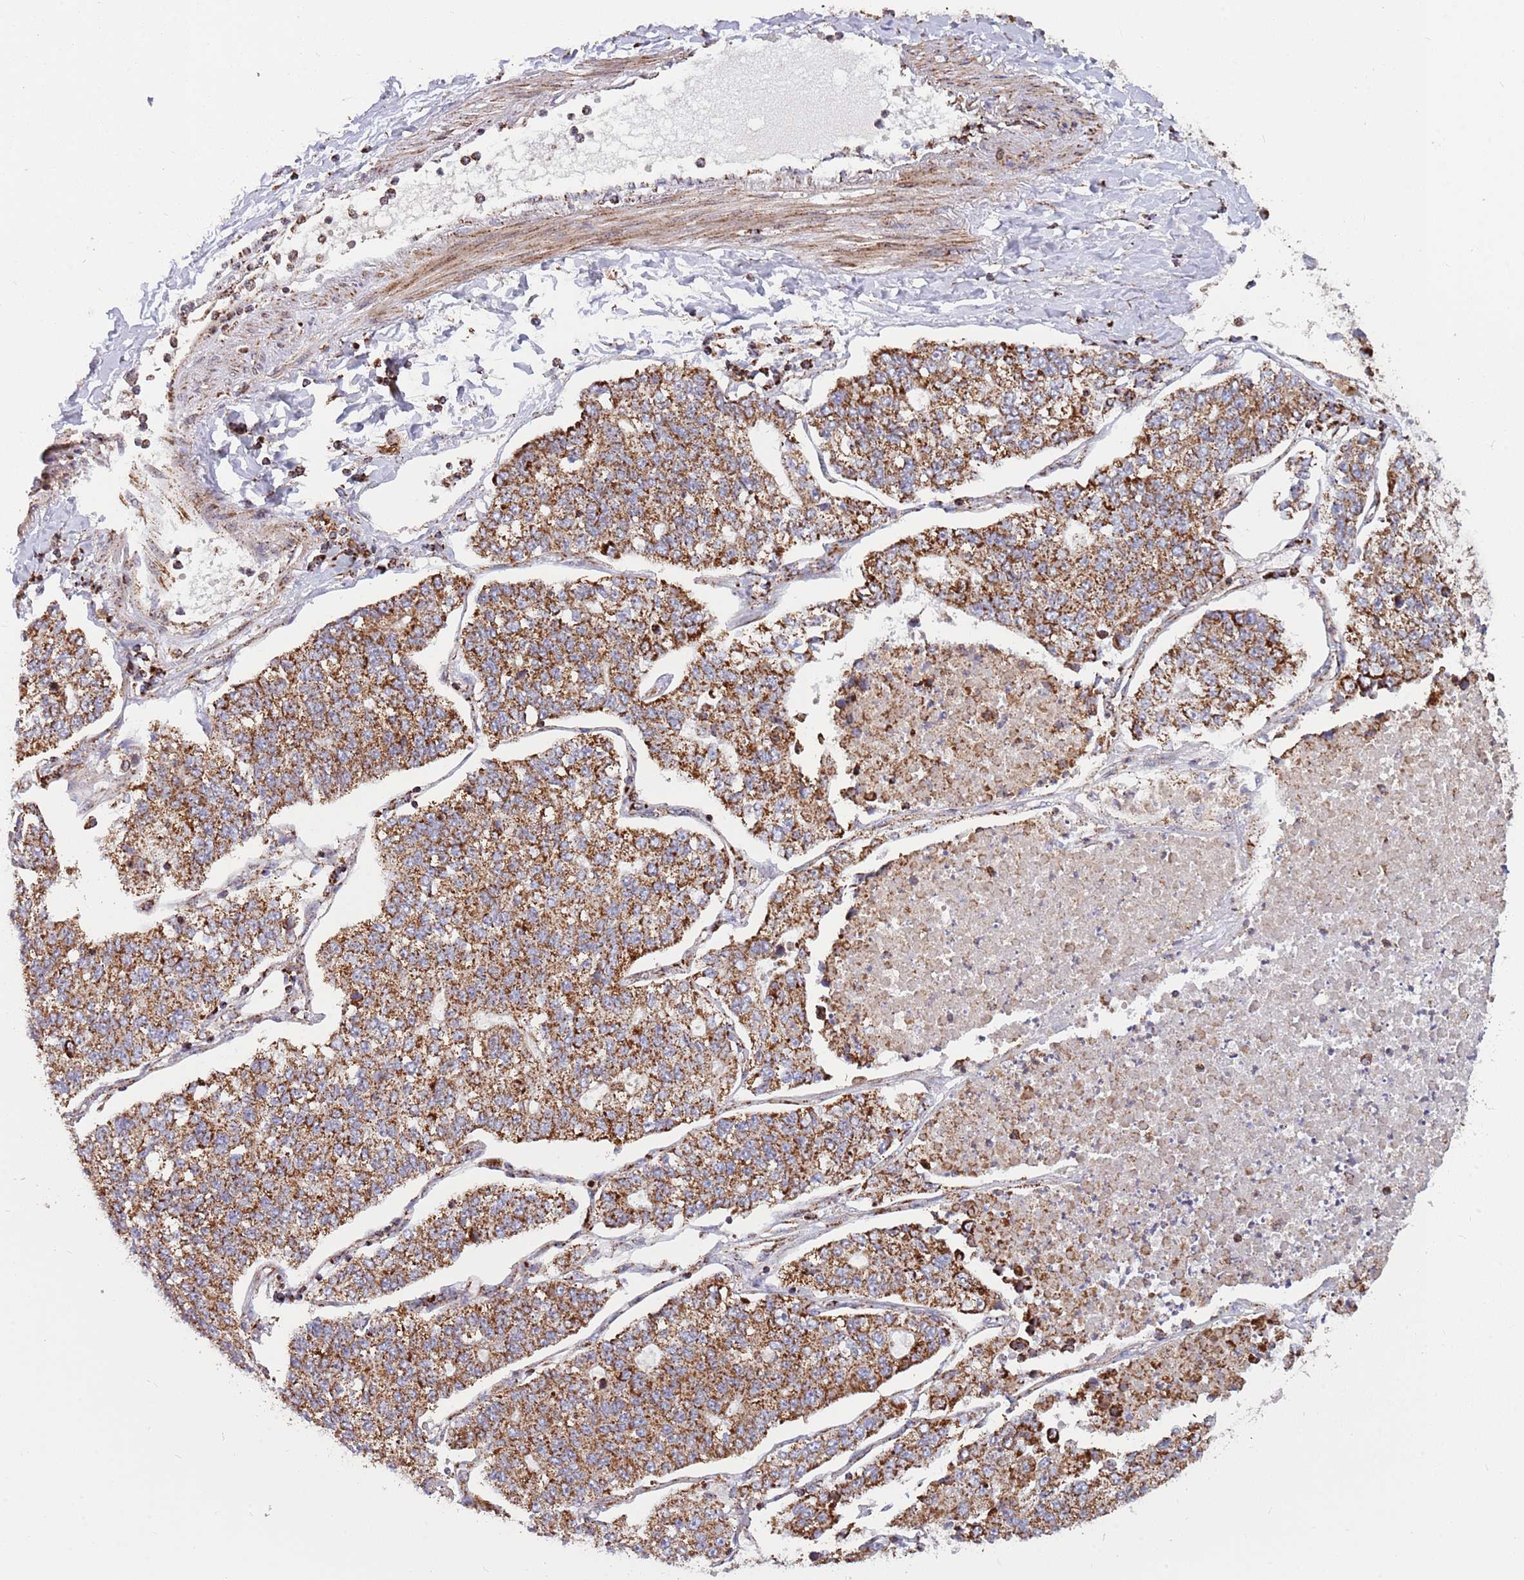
{"staining": {"intensity": "moderate", "quantity": ">75%", "location": "cytoplasmic/membranous"}, "tissue": "lung cancer", "cell_type": "Tumor cells", "image_type": "cancer", "snomed": [{"axis": "morphology", "description": "Adenocarcinoma, NOS"}, {"axis": "topography", "description": "Lung"}], "caption": "A high-resolution image shows immunohistochemistry staining of adenocarcinoma (lung), which shows moderate cytoplasmic/membranous positivity in approximately >75% of tumor cells. (Stains: DAB (3,3'-diaminobenzidine) in brown, nuclei in blue, Microscopy: brightfield microscopy at high magnification).", "gene": "ATP5PD", "patient": {"sex": "male", "age": 49}}